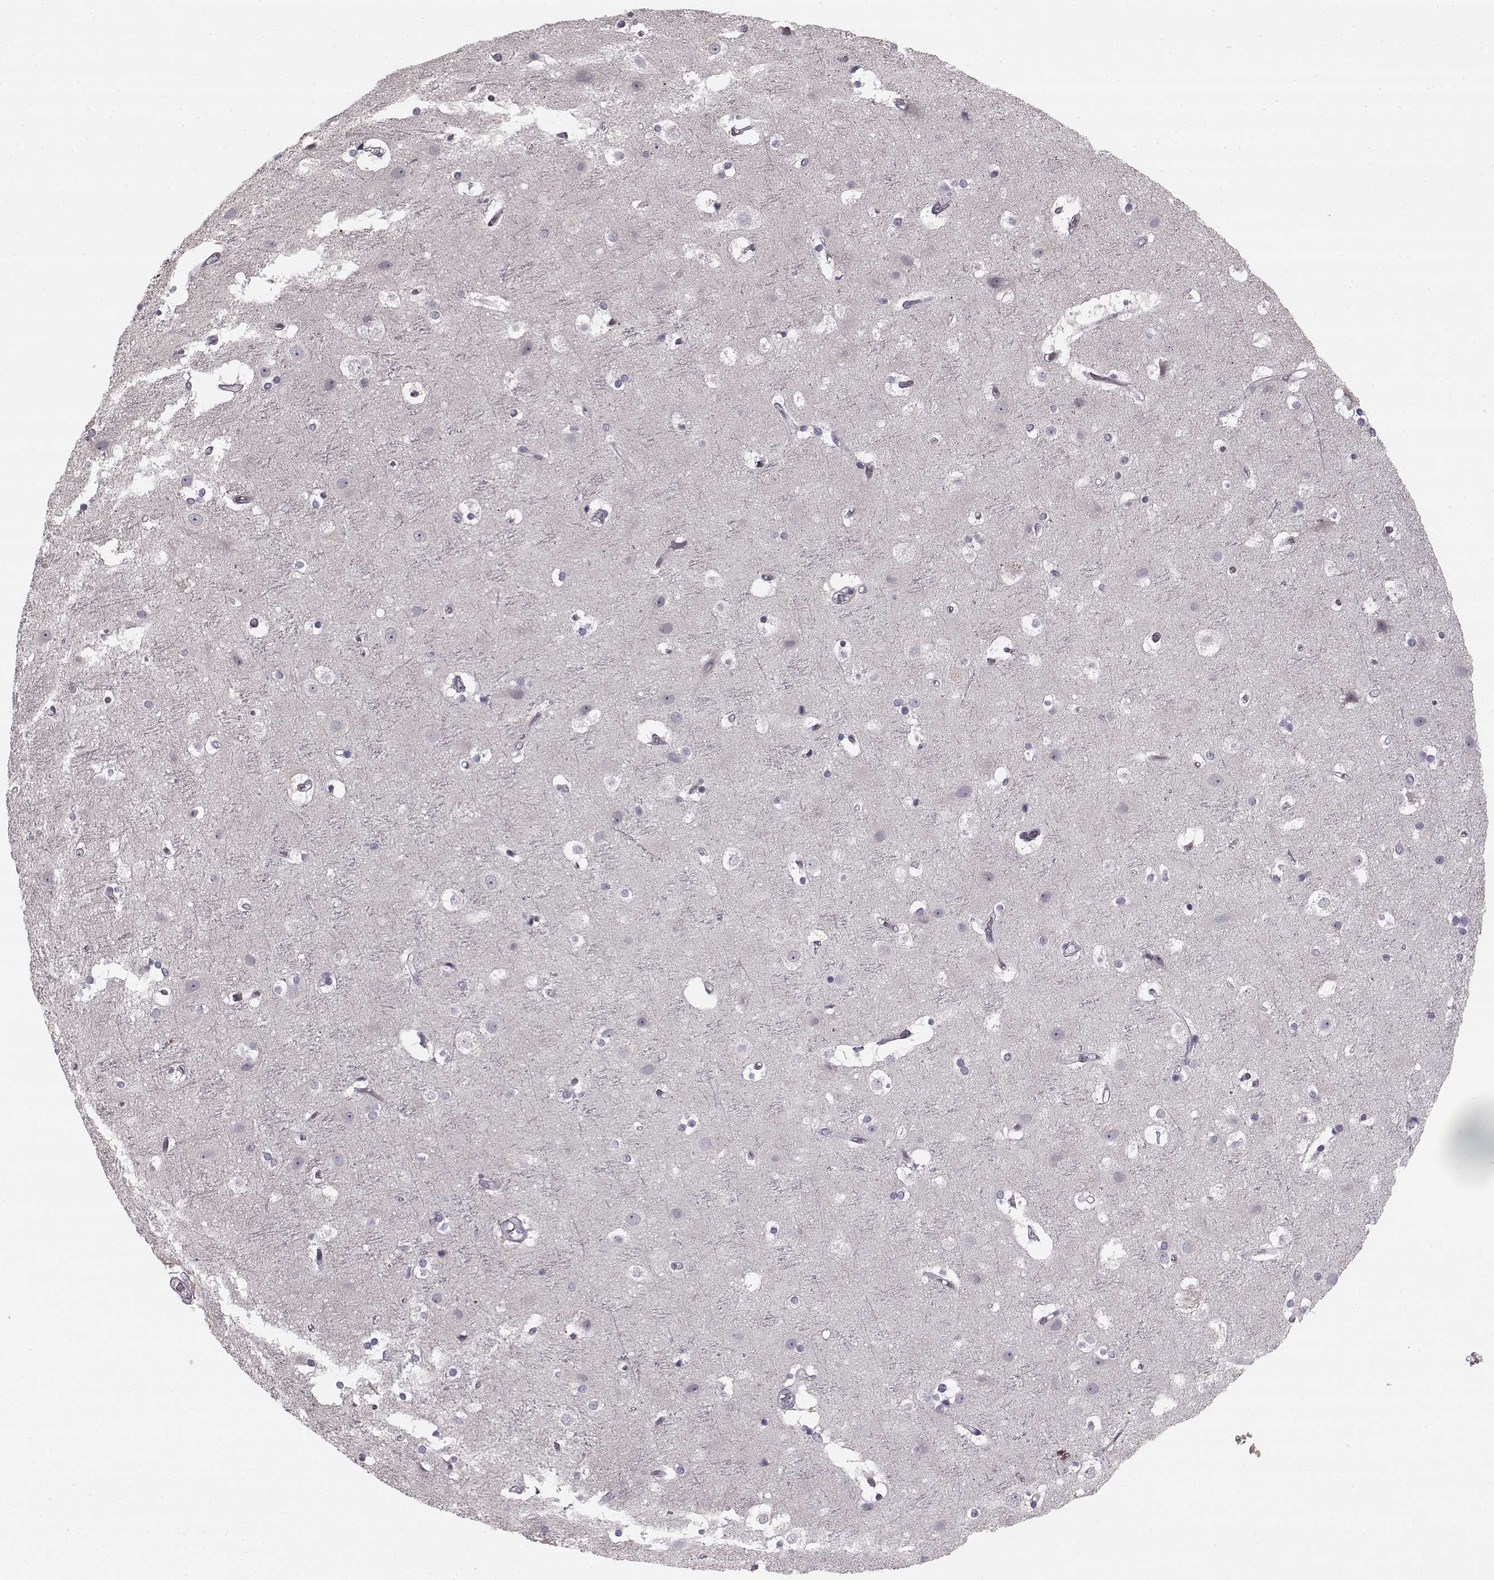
{"staining": {"intensity": "negative", "quantity": "none", "location": "none"}, "tissue": "cerebral cortex", "cell_type": "Endothelial cells", "image_type": "normal", "snomed": [{"axis": "morphology", "description": "Normal tissue, NOS"}, {"axis": "topography", "description": "Cerebral cortex"}], "caption": "Immunohistochemistry (IHC) photomicrograph of benign cerebral cortex: cerebral cortex stained with DAB (3,3'-diaminobenzidine) exhibits no significant protein expression in endothelial cells. Brightfield microscopy of immunohistochemistry stained with DAB (brown) and hematoxylin (blue), captured at high magnification.", "gene": "HMMR", "patient": {"sex": "female", "age": 52}}